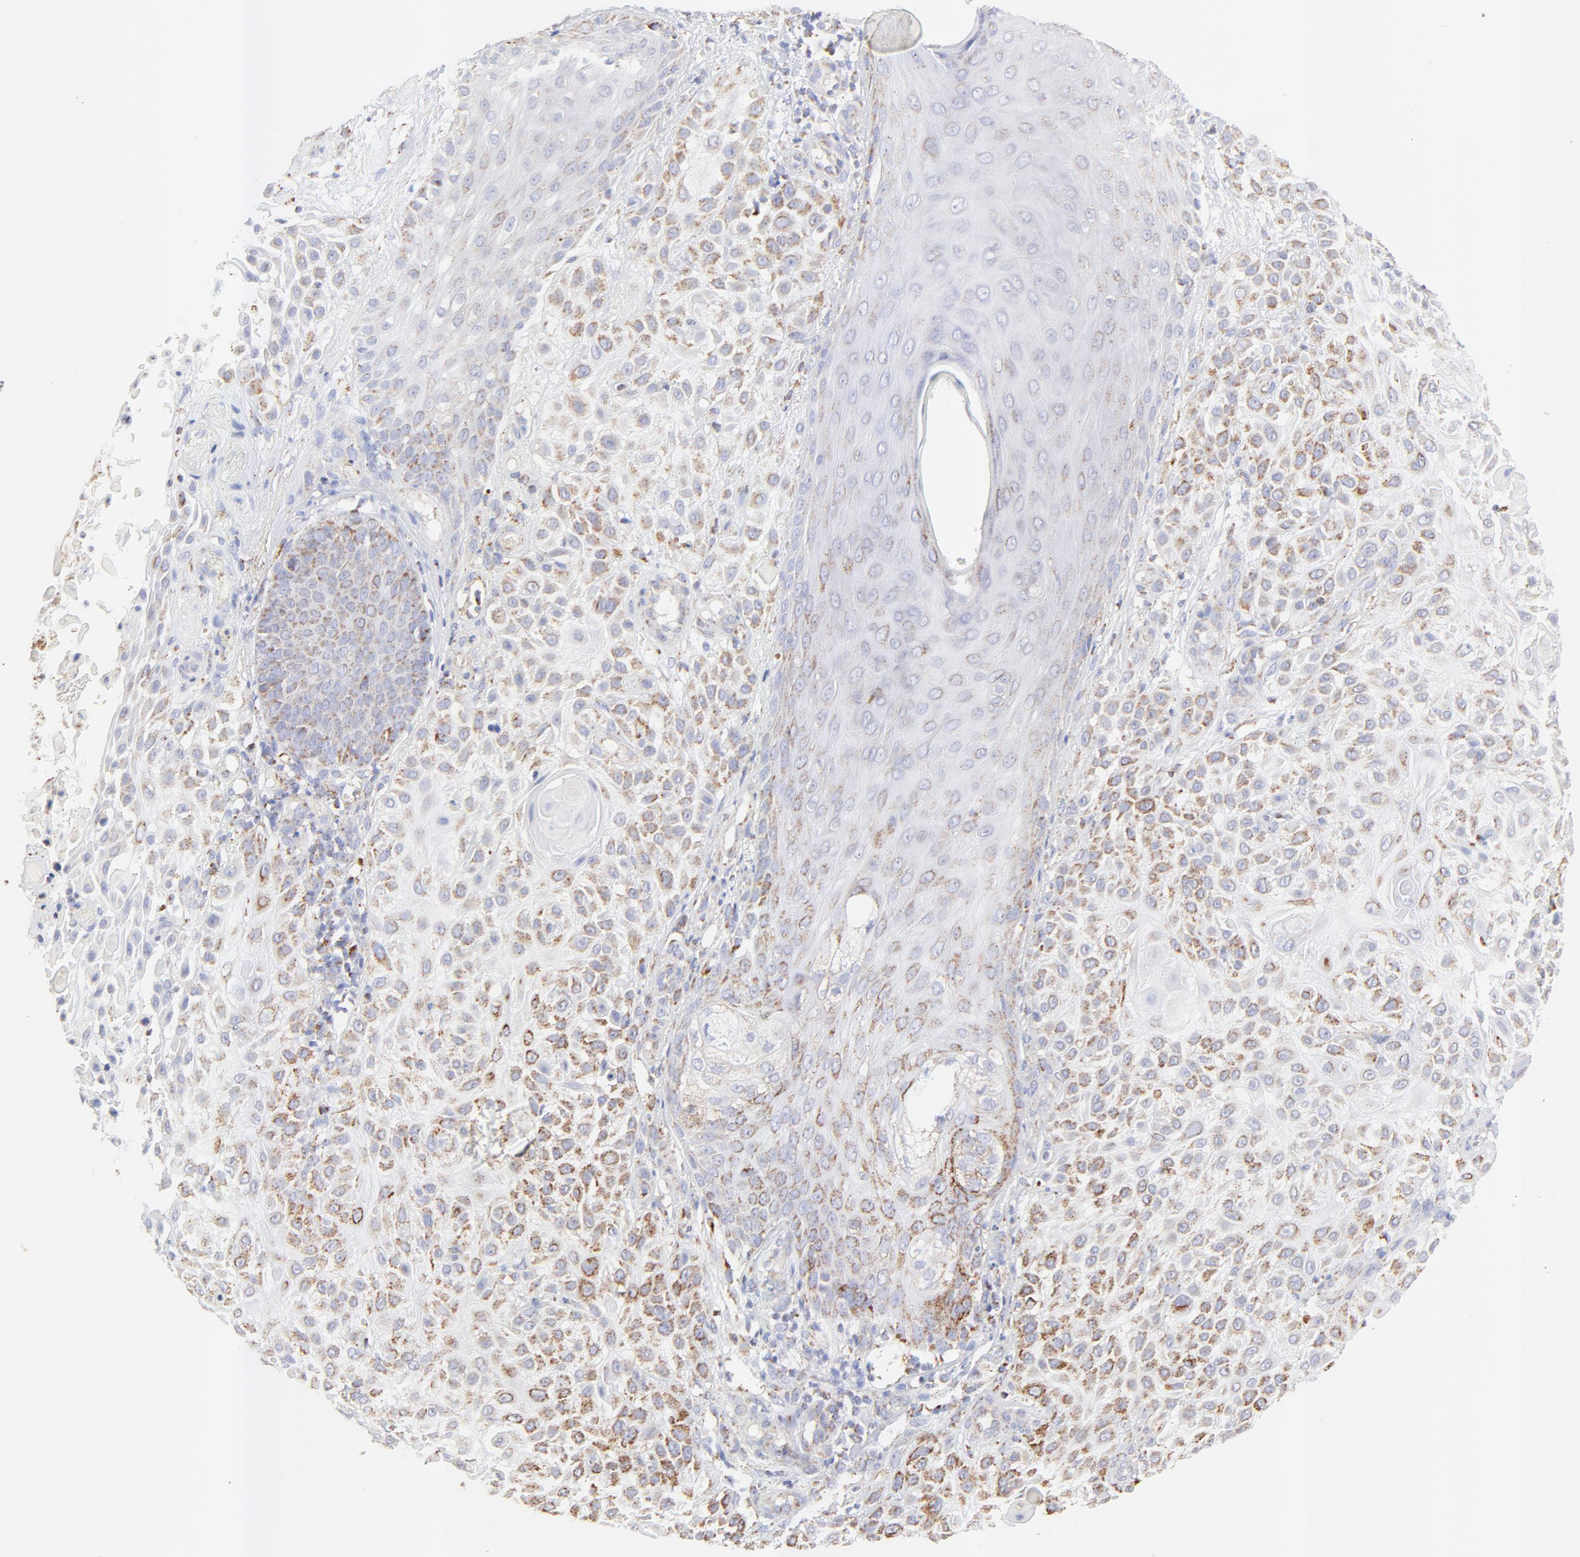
{"staining": {"intensity": "moderate", "quantity": ">75%", "location": "cytoplasmic/membranous"}, "tissue": "skin cancer", "cell_type": "Tumor cells", "image_type": "cancer", "snomed": [{"axis": "morphology", "description": "Squamous cell carcinoma, NOS"}, {"axis": "topography", "description": "Skin"}], "caption": "A brown stain labels moderate cytoplasmic/membranous expression of a protein in human skin cancer tumor cells. (DAB IHC with brightfield microscopy, high magnification).", "gene": "COX4I1", "patient": {"sex": "female", "age": 42}}